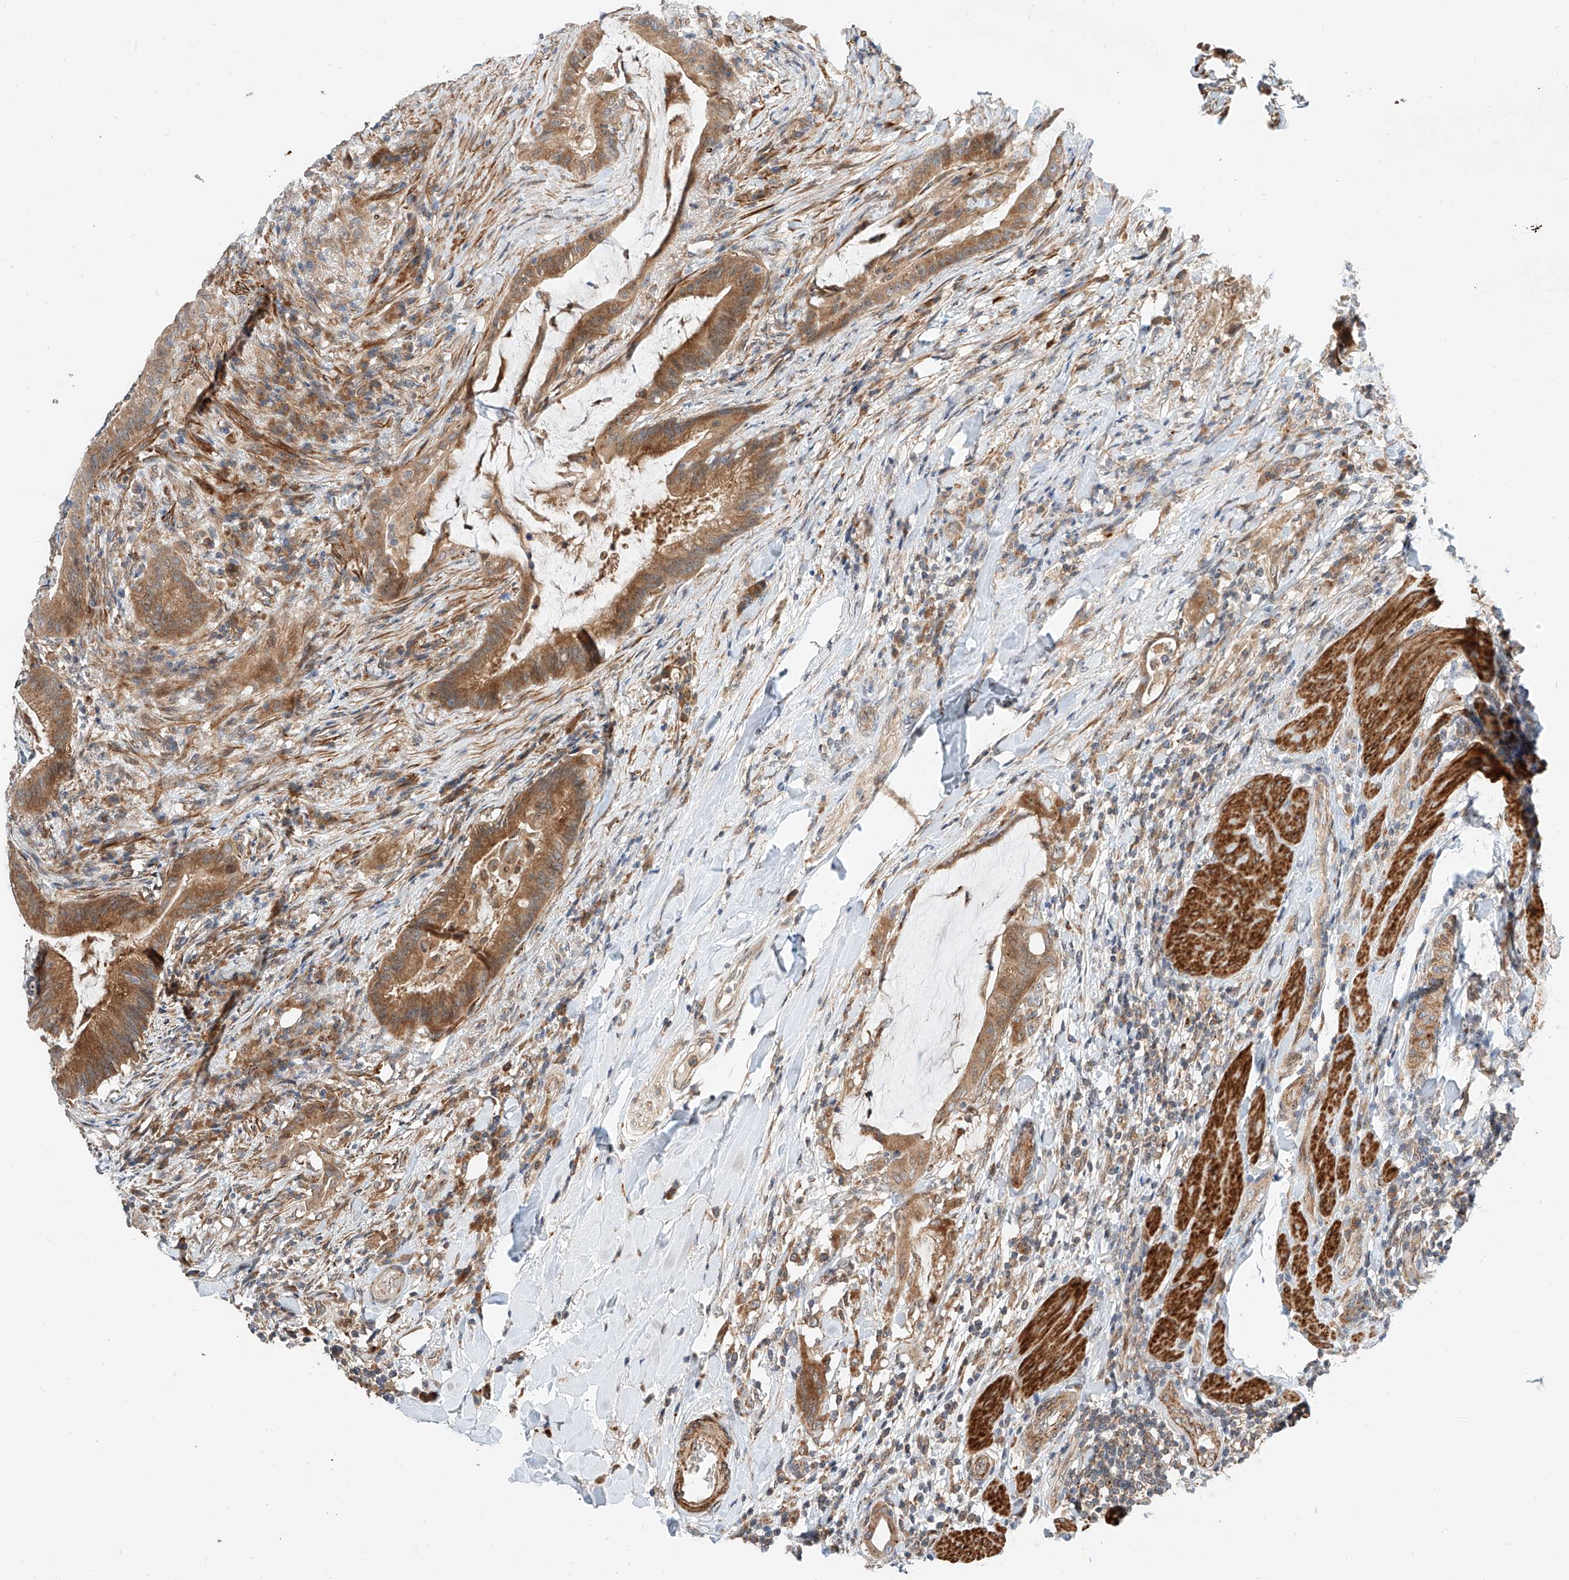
{"staining": {"intensity": "moderate", "quantity": ">75%", "location": "cytoplasmic/membranous"}, "tissue": "colorectal cancer", "cell_type": "Tumor cells", "image_type": "cancer", "snomed": [{"axis": "morphology", "description": "Adenocarcinoma, NOS"}, {"axis": "topography", "description": "Colon"}], "caption": "A brown stain highlights moderate cytoplasmic/membranous expression of a protein in adenocarcinoma (colorectal) tumor cells. (Stains: DAB in brown, nuclei in blue, Microscopy: brightfield microscopy at high magnification).", "gene": "CPAMD8", "patient": {"sex": "female", "age": 66}}